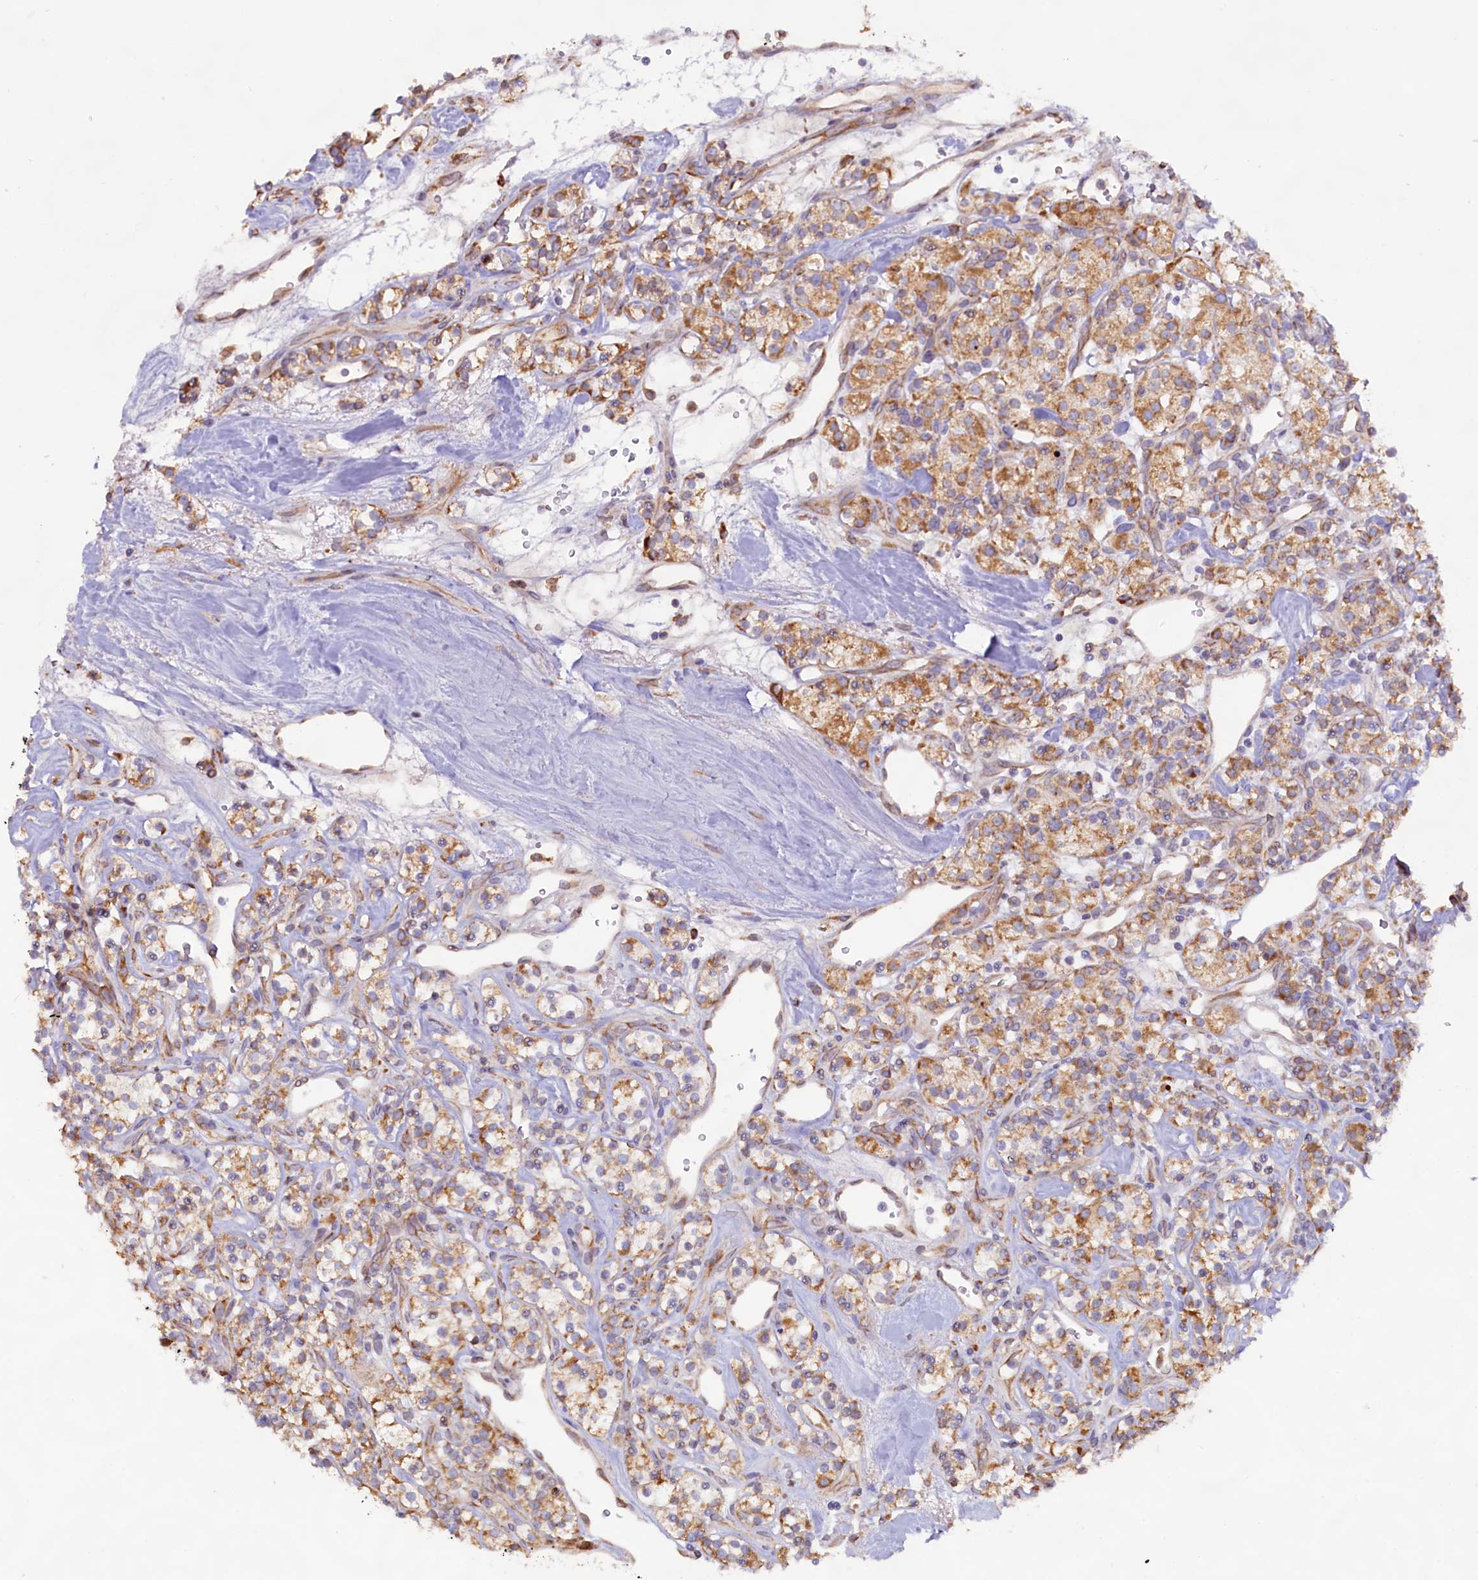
{"staining": {"intensity": "moderate", "quantity": ">75%", "location": "cytoplasmic/membranous"}, "tissue": "renal cancer", "cell_type": "Tumor cells", "image_type": "cancer", "snomed": [{"axis": "morphology", "description": "Adenocarcinoma, NOS"}, {"axis": "topography", "description": "Kidney"}], "caption": "A histopathology image showing moderate cytoplasmic/membranous expression in about >75% of tumor cells in renal cancer (adenocarcinoma), as visualized by brown immunohistochemical staining.", "gene": "TBC1D19", "patient": {"sex": "male", "age": 77}}